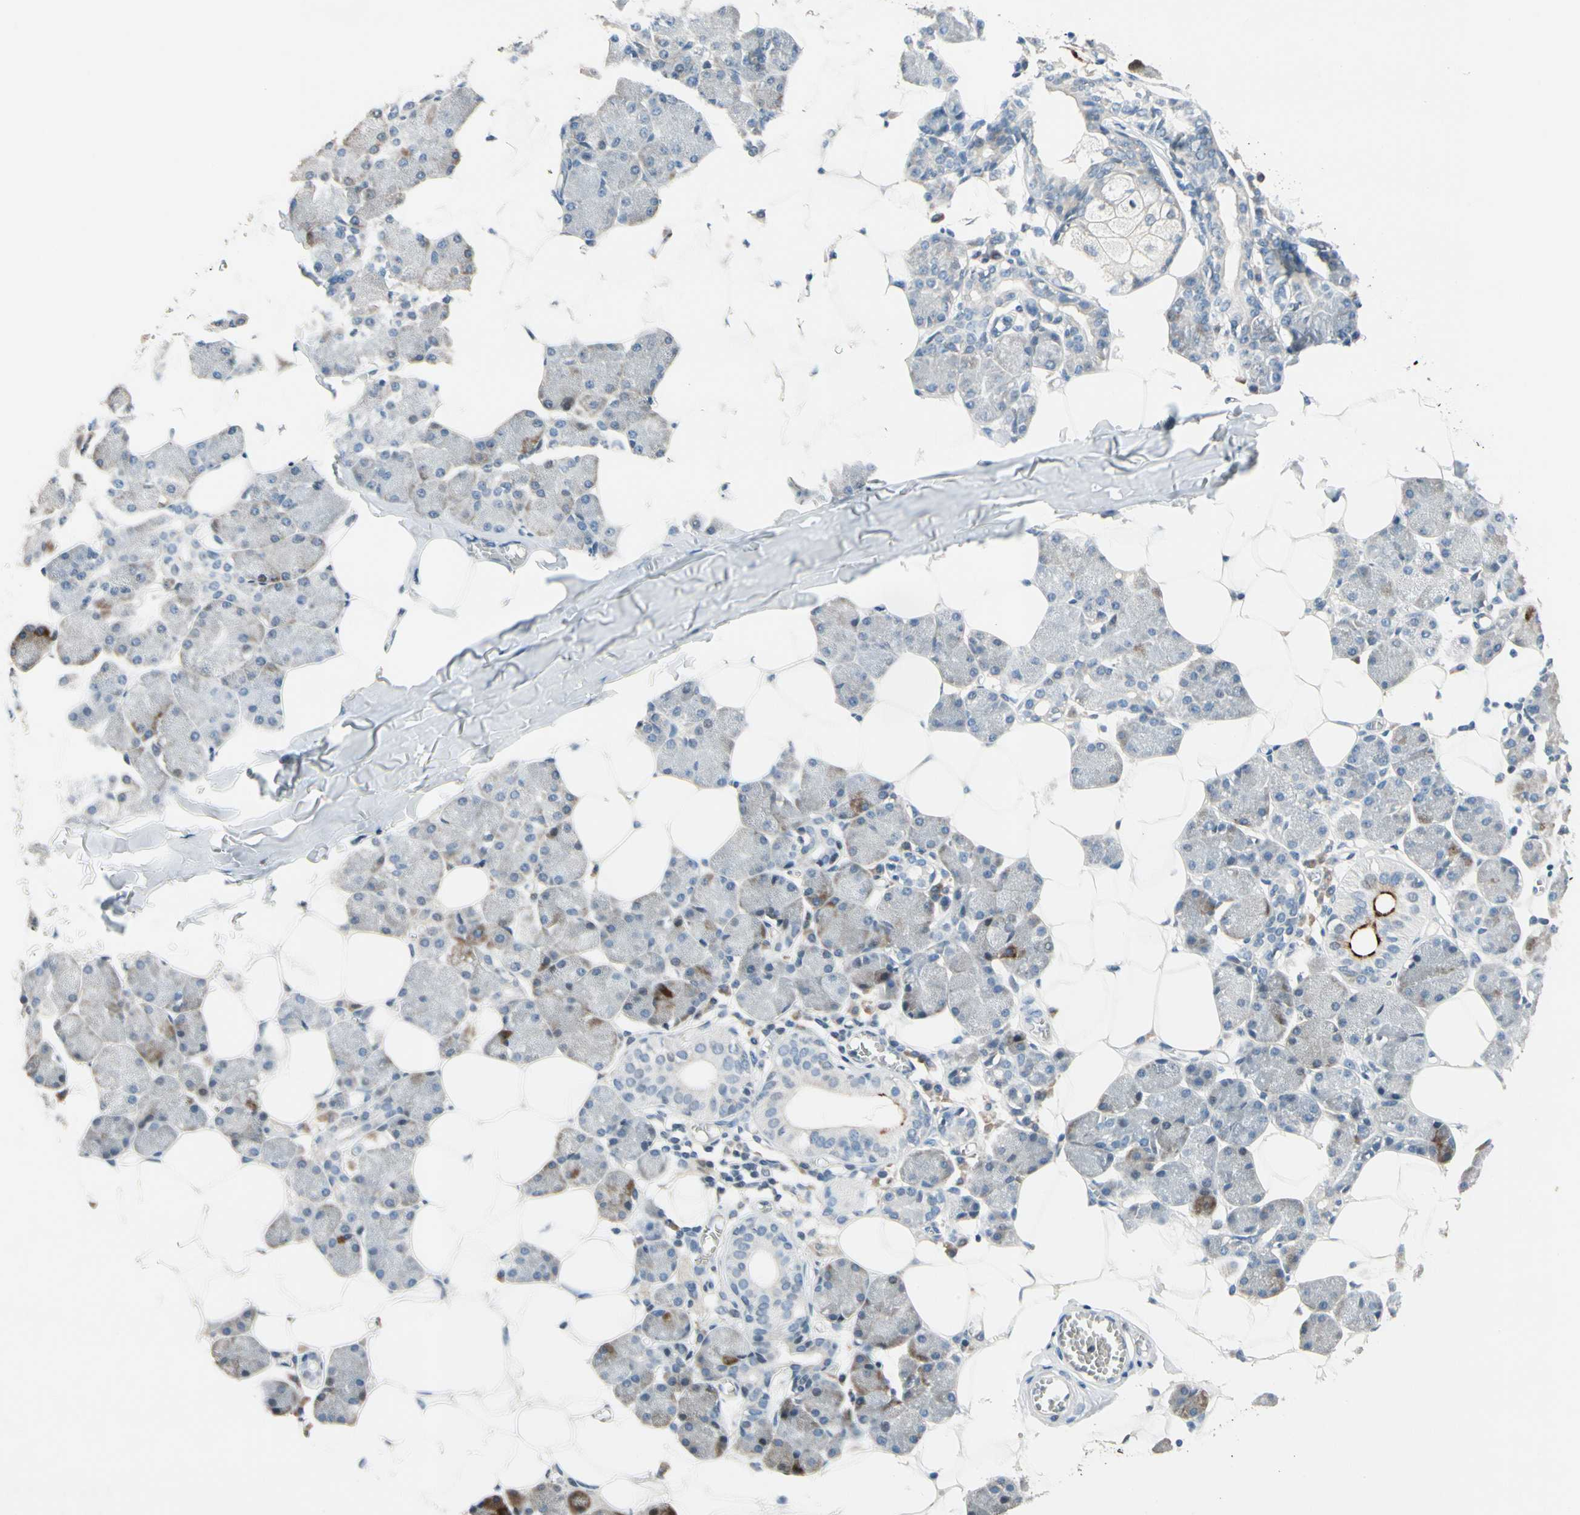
{"staining": {"intensity": "weak", "quantity": "<25%", "location": "cytoplasmic/membranous"}, "tissue": "salivary gland", "cell_type": "Glandular cells", "image_type": "normal", "snomed": [{"axis": "morphology", "description": "Normal tissue, NOS"}, {"axis": "morphology", "description": "Adenoma, NOS"}, {"axis": "topography", "description": "Salivary gland"}], "caption": "Salivary gland was stained to show a protein in brown. There is no significant expression in glandular cells. (Immunohistochemistry (ihc), brightfield microscopy, high magnification).", "gene": "PIP5K1B", "patient": {"sex": "female", "age": 32}}